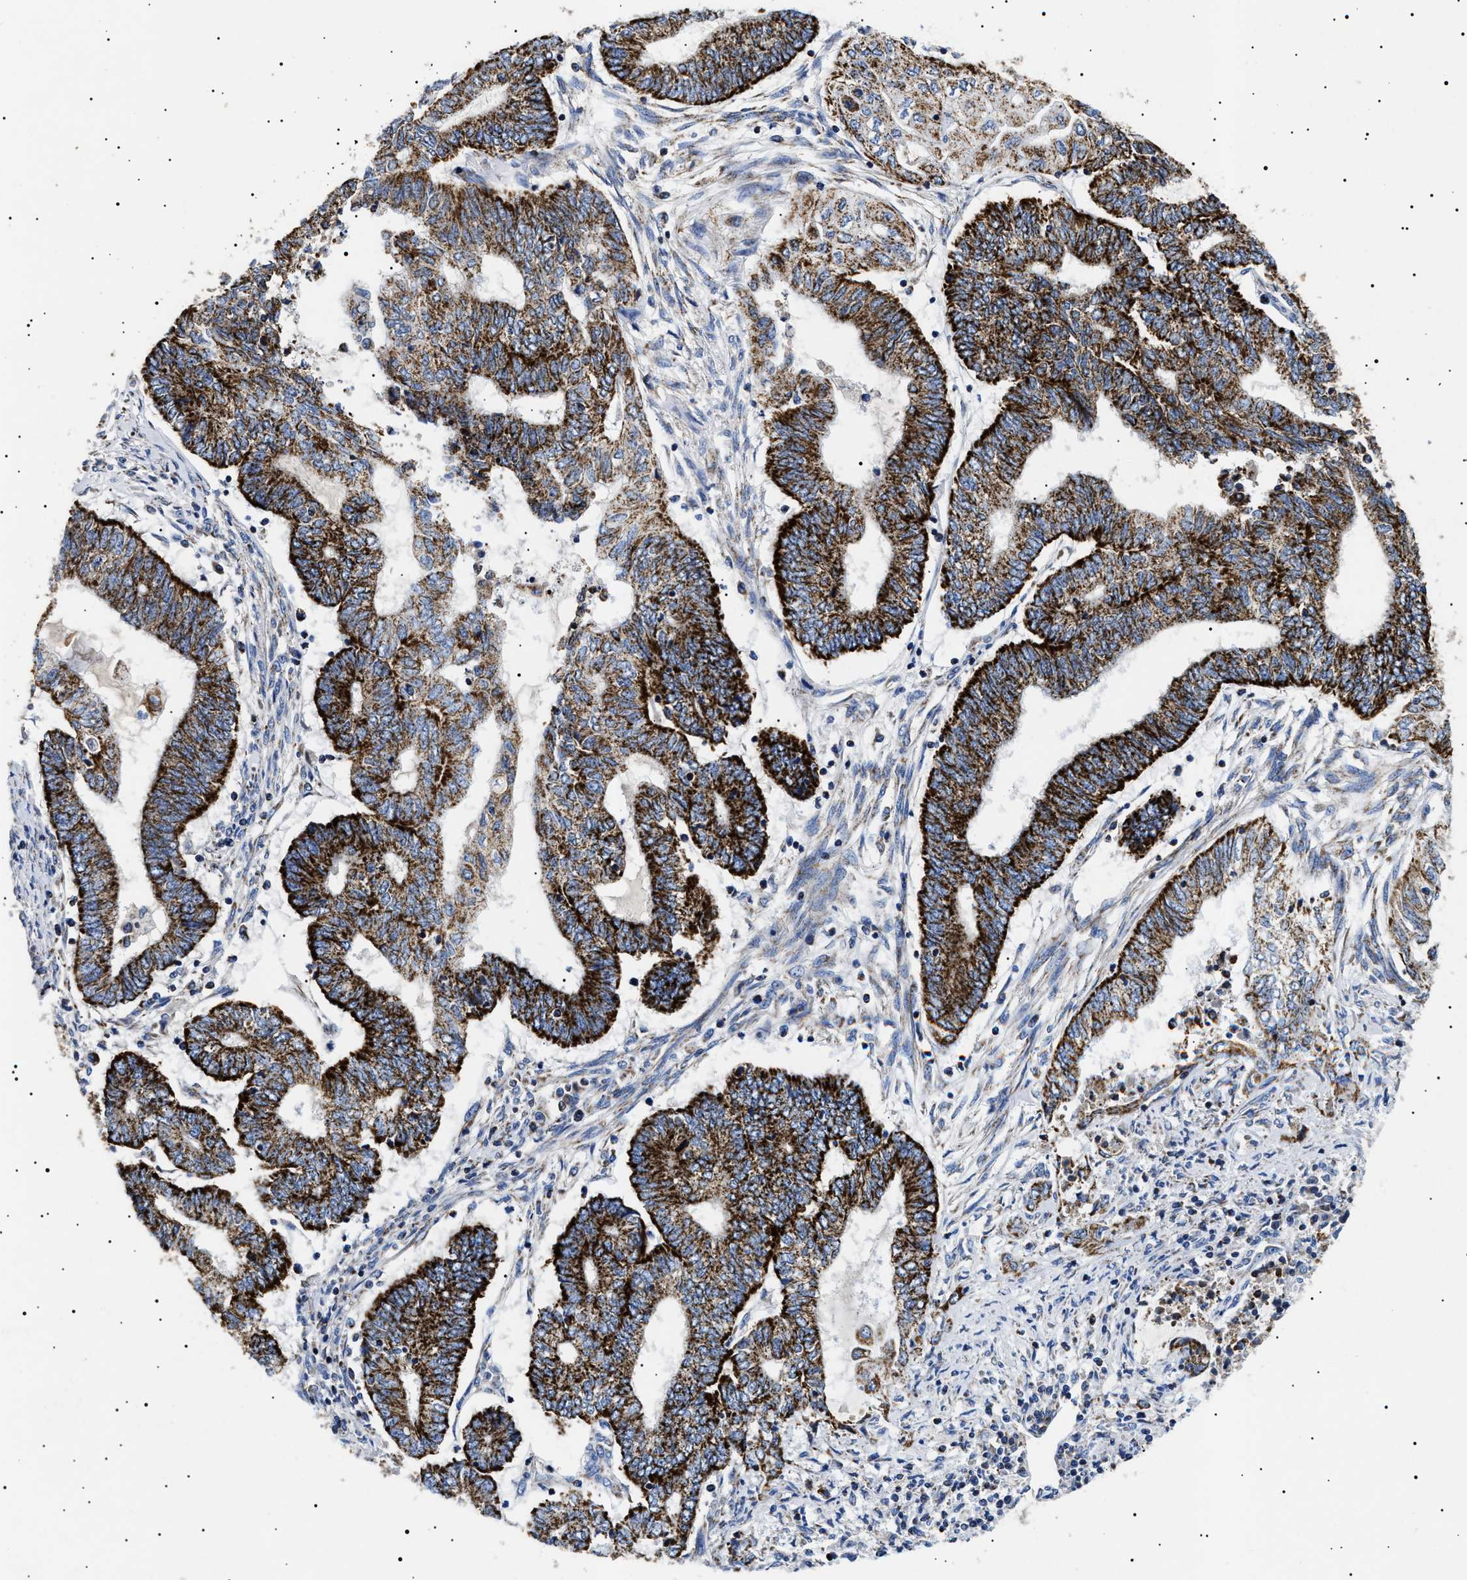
{"staining": {"intensity": "strong", "quantity": ">75%", "location": "cytoplasmic/membranous"}, "tissue": "endometrial cancer", "cell_type": "Tumor cells", "image_type": "cancer", "snomed": [{"axis": "morphology", "description": "Adenocarcinoma, NOS"}, {"axis": "topography", "description": "Uterus"}, {"axis": "topography", "description": "Endometrium"}], "caption": "A high amount of strong cytoplasmic/membranous expression is seen in approximately >75% of tumor cells in endometrial cancer (adenocarcinoma) tissue.", "gene": "CHRDL2", "patient": {"sex": "female", "age": 70}}